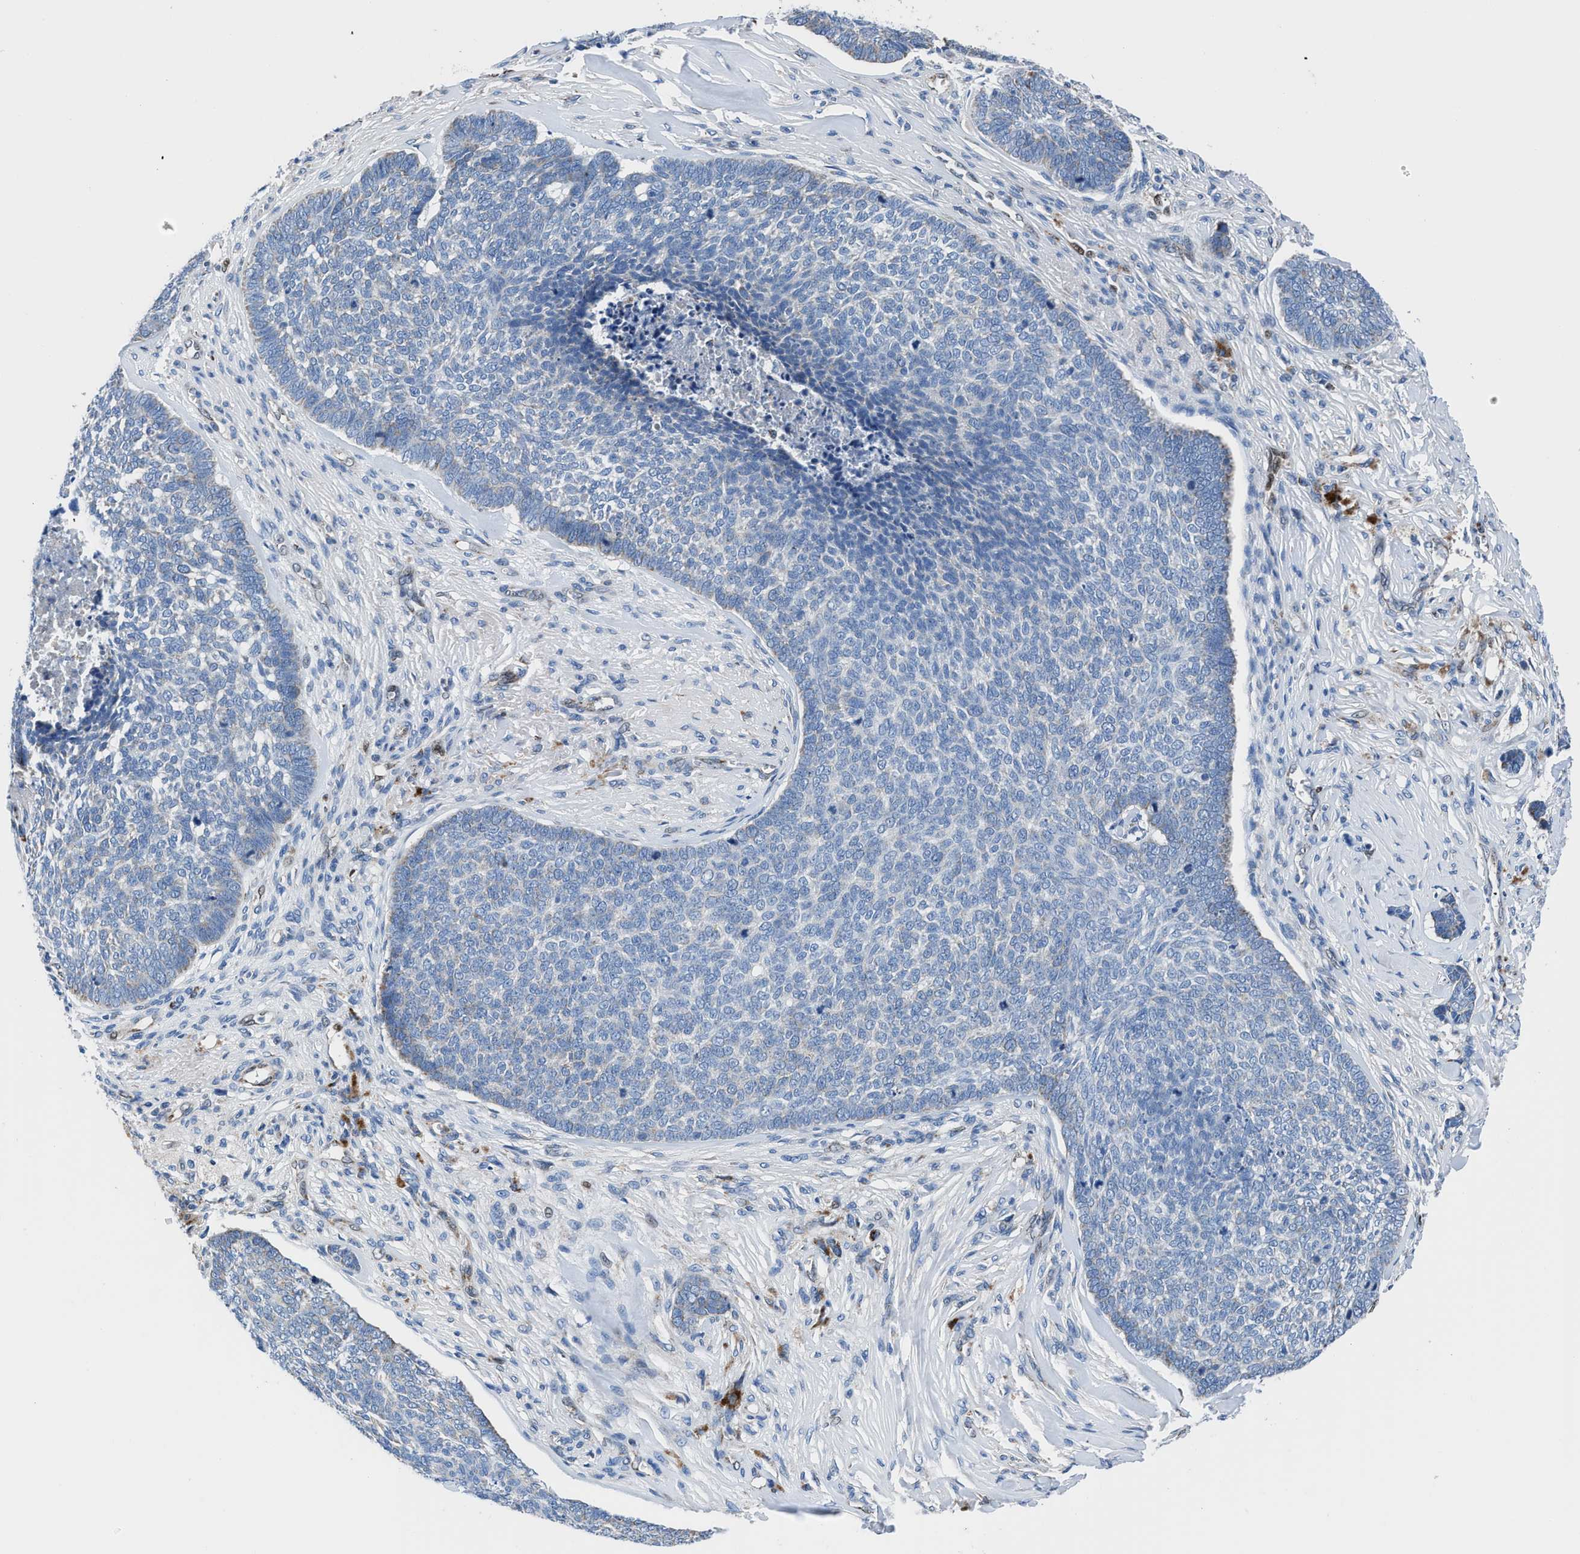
{"staining": {"intensity": "negative", "quantity": "none", "location": "none"}, "tissue": "skin cancer", "cell_type": "Tumor cells", "image_type": "cancer", "snomed": [{"axis": "morphology", "description": "Basal cell carcinoma"}, {"axis": "topography", "description": "Skin"}], "caption": "A high-resolution micrograph shows immunohistochemistry (IHC) staining of skin cancer, which shows no significant positivity in tumor cells. Nuclei are stained in blue.", "gene": "LMO2", "patient": {"sex": "male", "age": 84}}